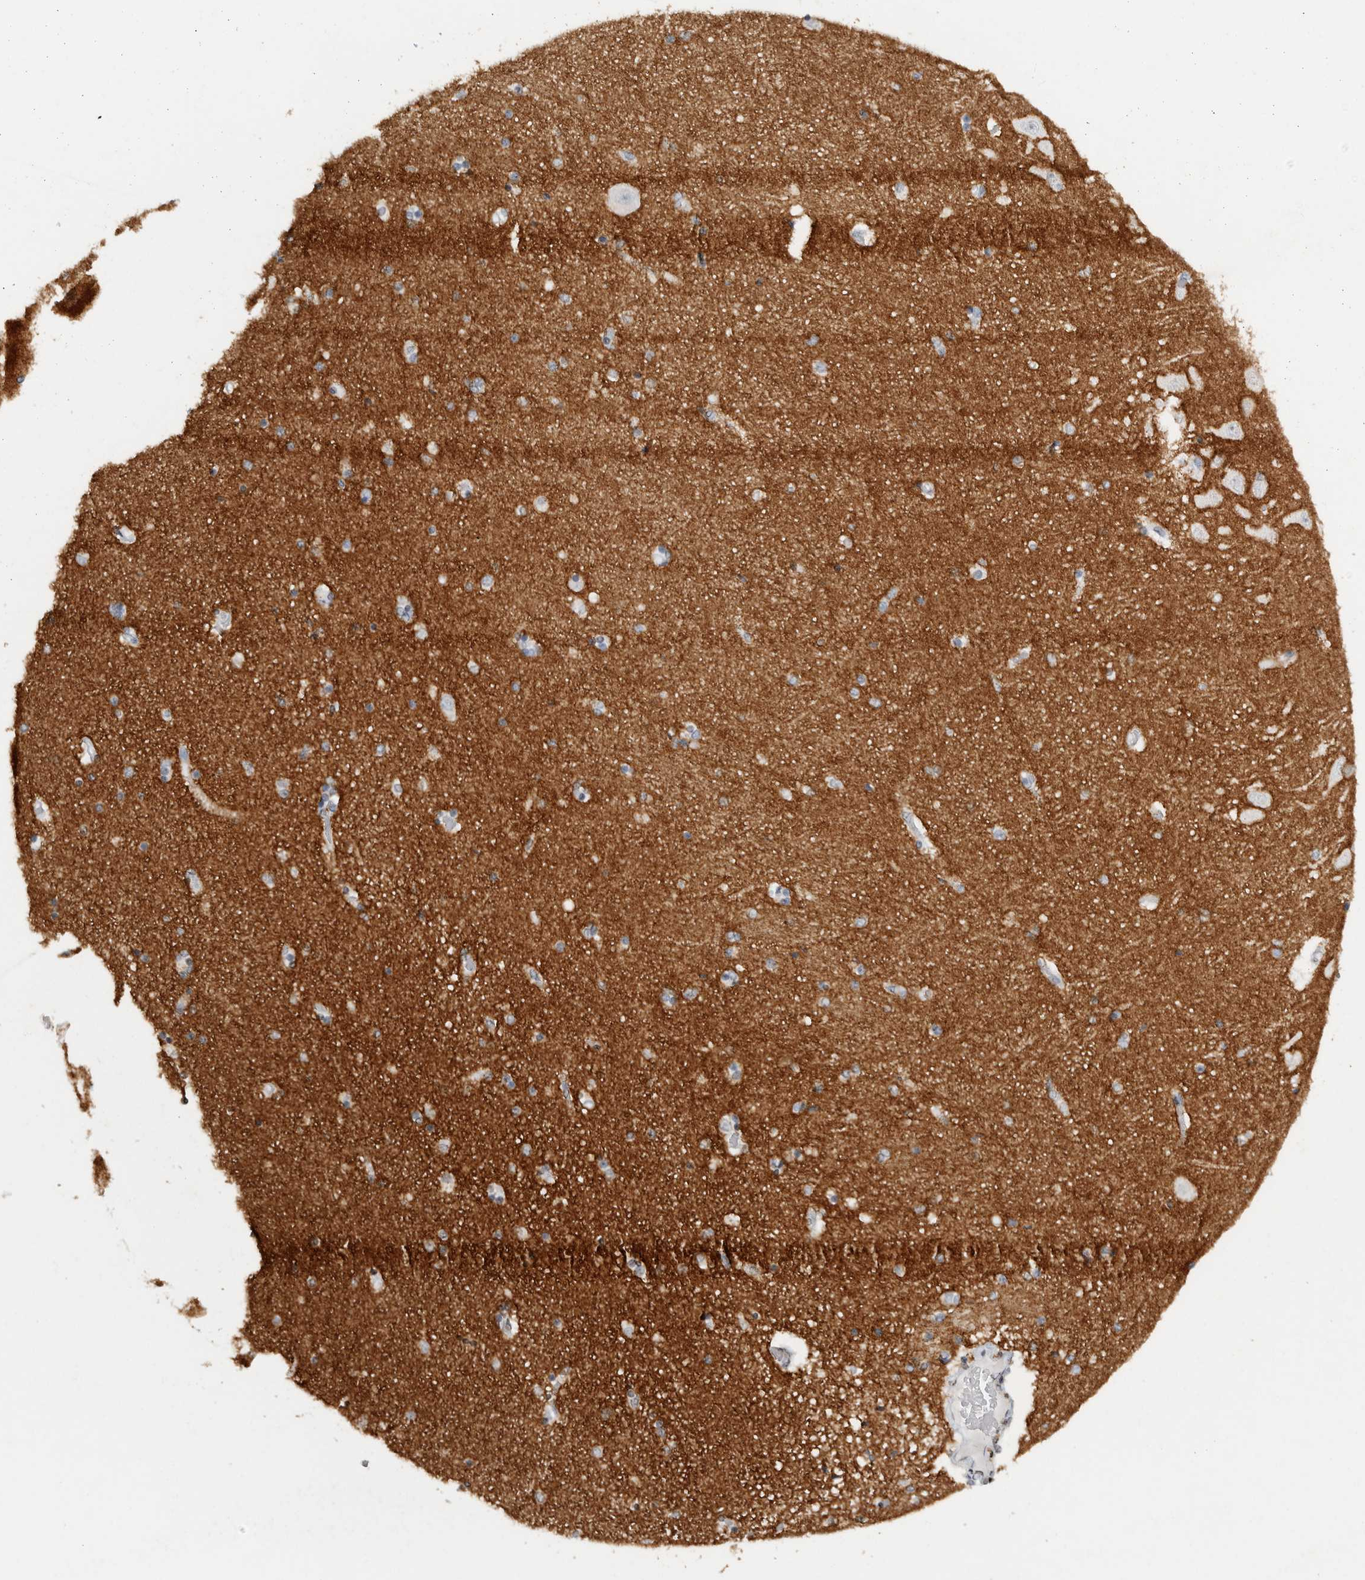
{"staining": {"intensity": "negative", "quantity": "none", "location": "none"}, "tissue": "hippocampus", "cell_type": "Glial cells", "image_type": "normal", "snomed": [{"axis": "morphology", "description": "Normal tissue, NOS"}, {"axis": "topography", "description": "Hippocampus"}], "caption": "Immunohistochemistry (IHC) image of unremarkable hippocampus: human hippocampus stained with DAB (3,3'-diaminobenzidine) shows no significant protein positivity in glial cells. (Immunohistochemistry (IHC), brightfield microscopy, high magnification).", "gene": "CNTN1", "patient": {"sex": "female", "age": 54}}